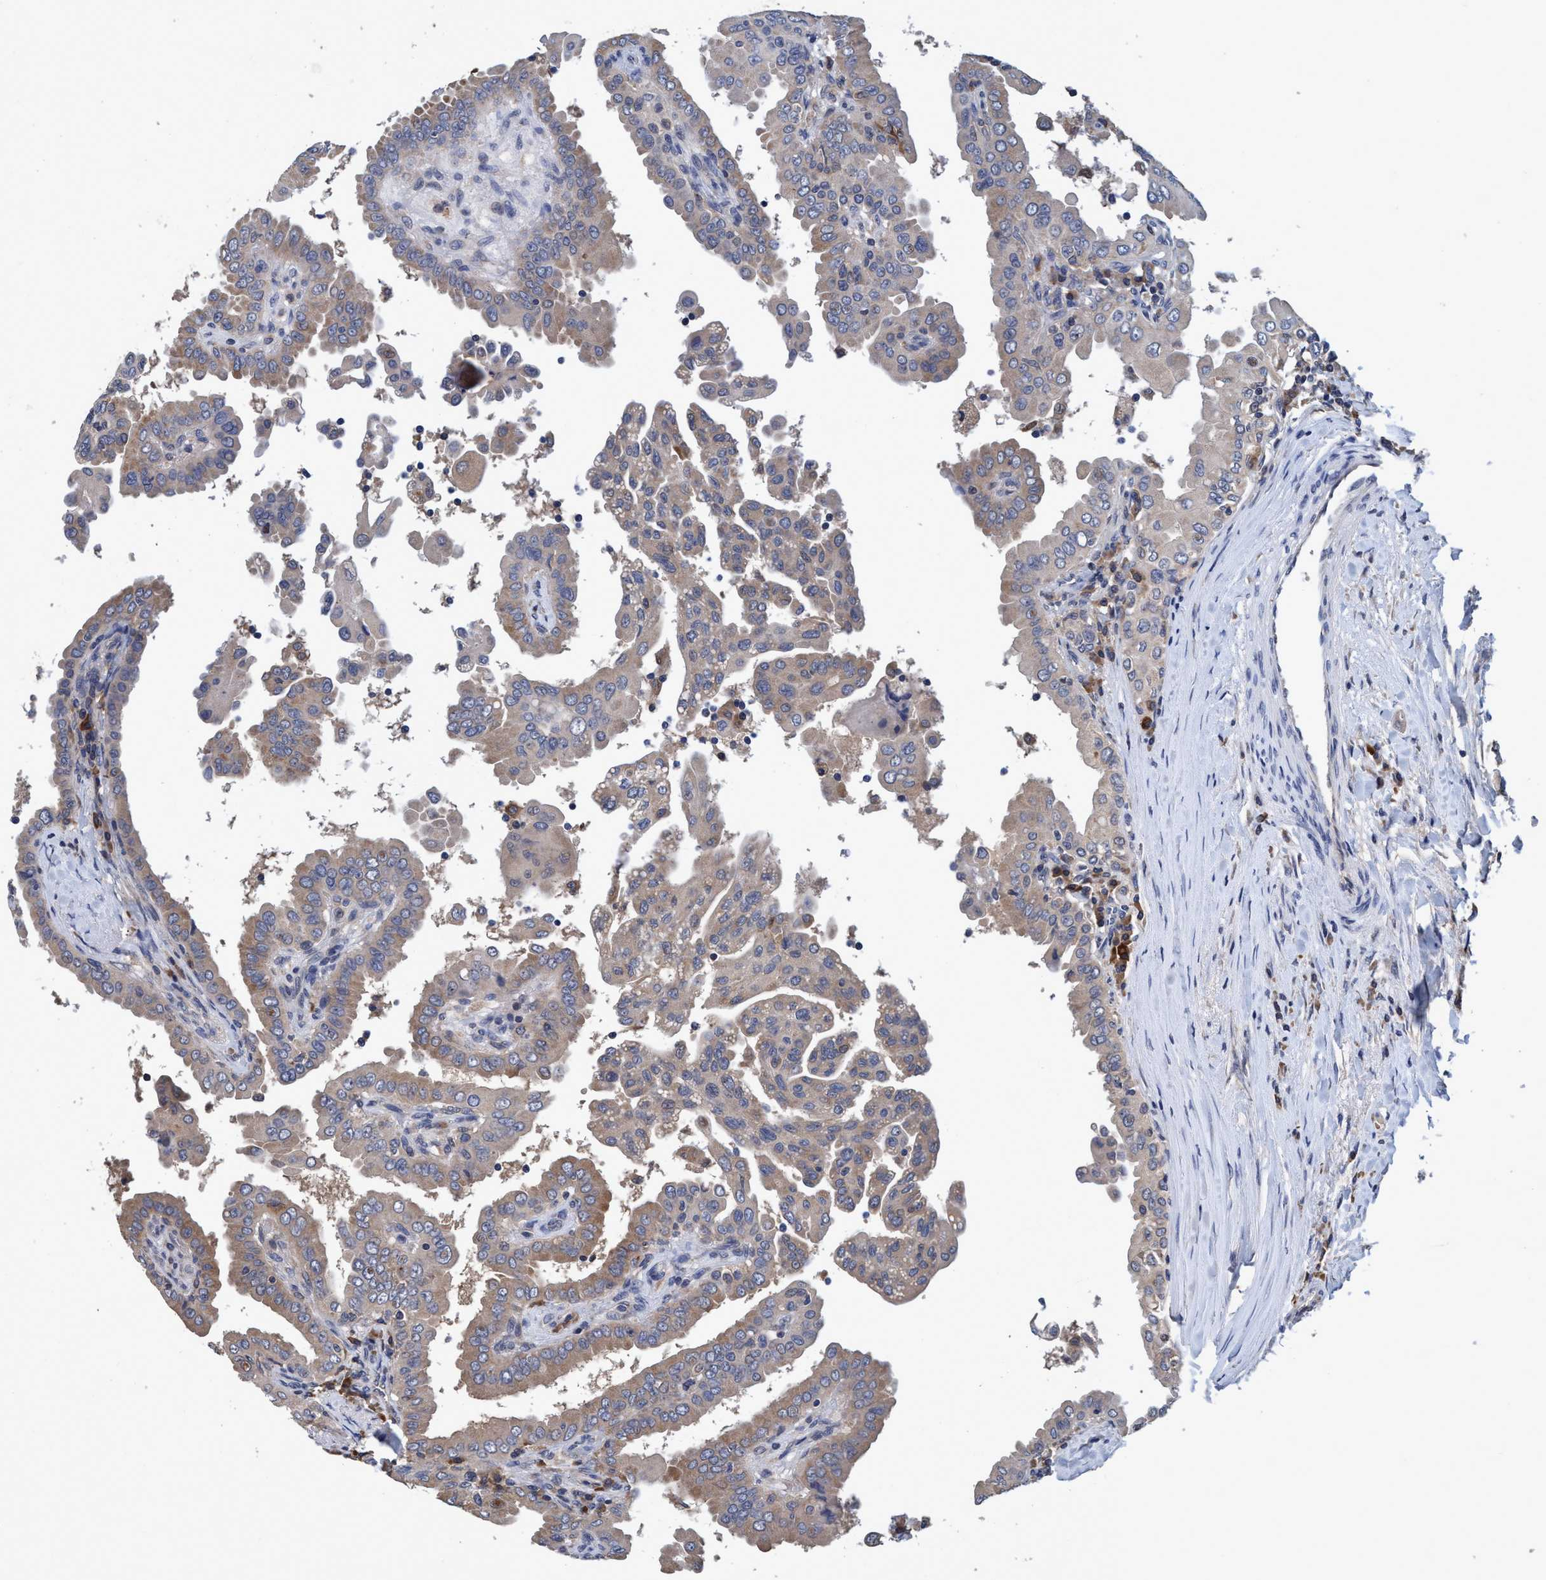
{"staining": {"intensity": "weak", "quantity": "<25%", "location": "cytoplasmic/membranous"}, "tissue": "thyroid cancer", "cell_type": "Tumor cells", "image_type": "cancer", "snomed": [{"axis": "morphology", "description": "Papillary adenocarcinoma, NOS"}, {"axis": "topography", "description": "Thyroid gland"}], "caption": "This micrograph is of papillary adenocarcinoma (thyroid) stained with immunohistochemistry to label a protein in brown with the nuclei are counter-stained blue. There is no positivity in tumor cells. (DAB (3,3'-diaminobenzidine) immunohistochemistry, high magnification).", "gene": "CALCOCO2", "patient": {"sex": "male", "age": 33}}